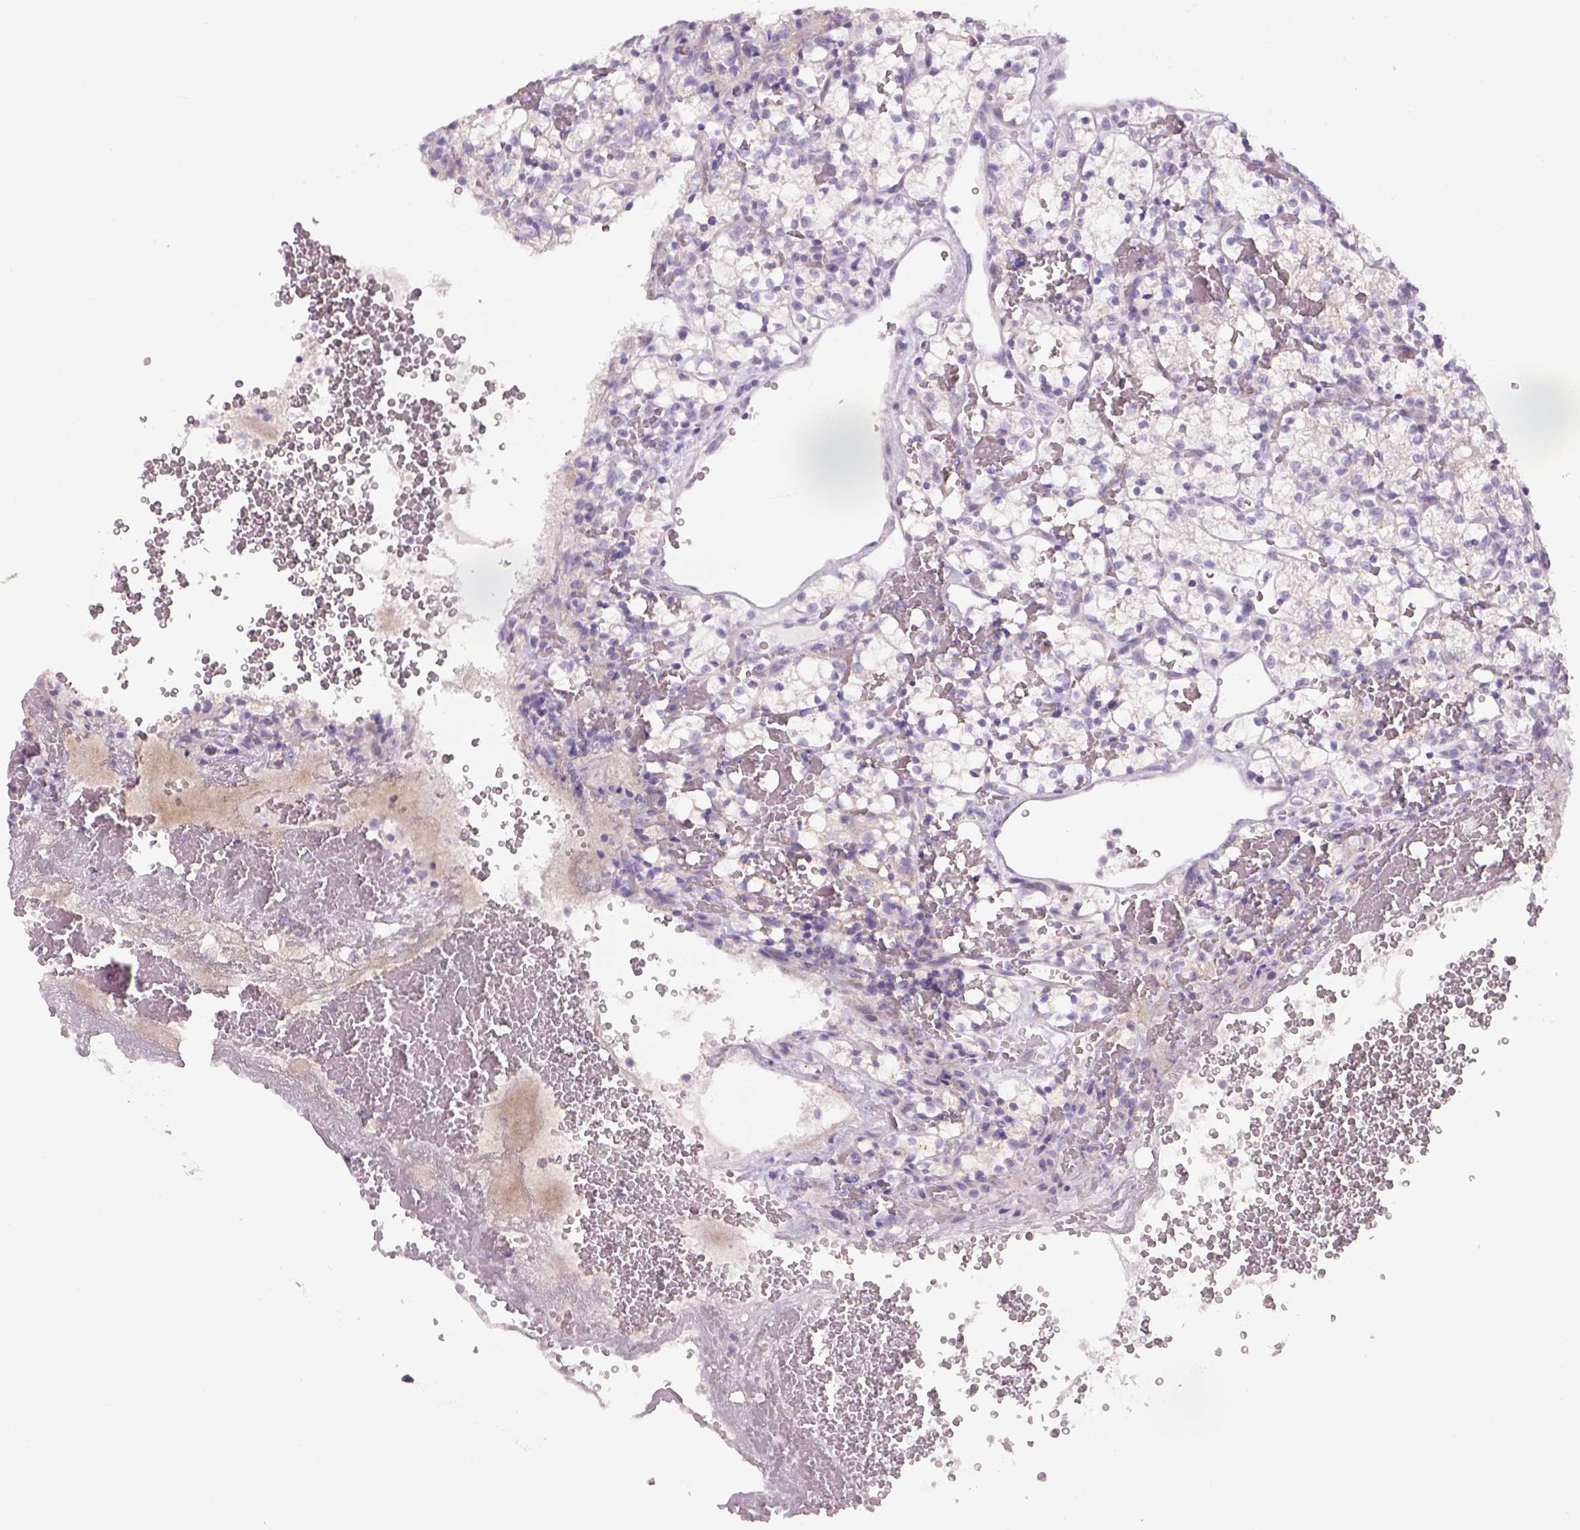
{"staining": {"intensity": "negative", "quantity": "none", "location": "none"}, "tissue": "renal cancer", "cell_type": "Tumor cells", "image_type": "cancer", "snomed": [{"axis": "morphology", "description": "Adenocarcinoma, NOS"}, {"axis": "topography", "description": "Kidney"}], "caption": "Tumor cells show no significant staining in adenocarcinoma (renal).", "gene": "ADGRV1", "patient": {"sex": "female", "age": 69}}